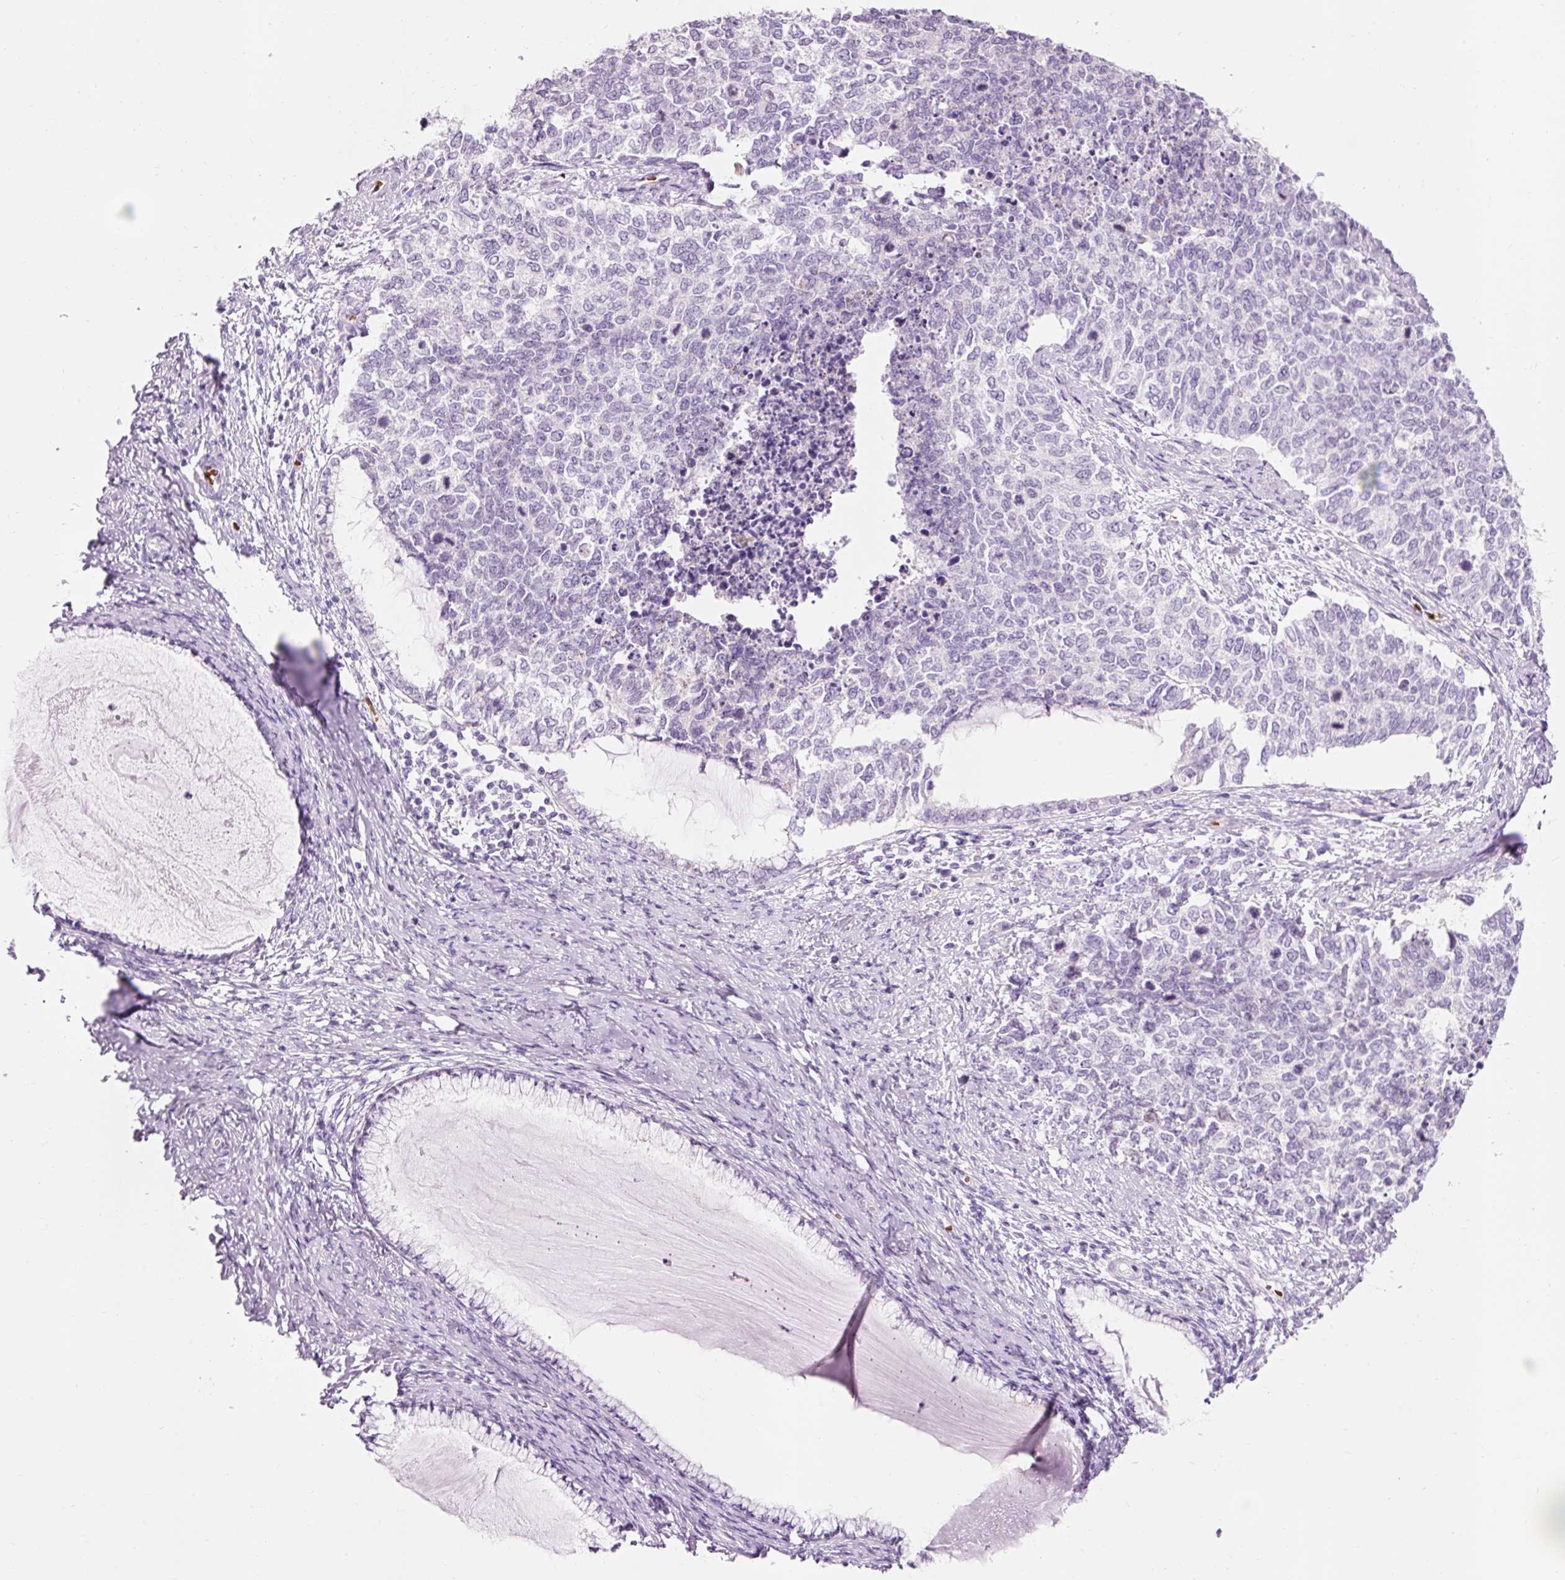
{"staining": {"intensity": "negative", "quantity": "none", "location": "none"}, "tissue": "cervical cancer", "cell_type": "Tumor cells", "image_type": "cancer", "snomed": [{"axis": "morphology", "description": "Squamous cell carcinoma, NOS"}, {"axis": "topography", "description": "Cervix"}], "caption": "Protein analysis of squamous cell carcinoma (cervical) displays no significant staining in tumor cells.", "gene": "DHRS11", "patient": {"sex": "female", "age": 63}}